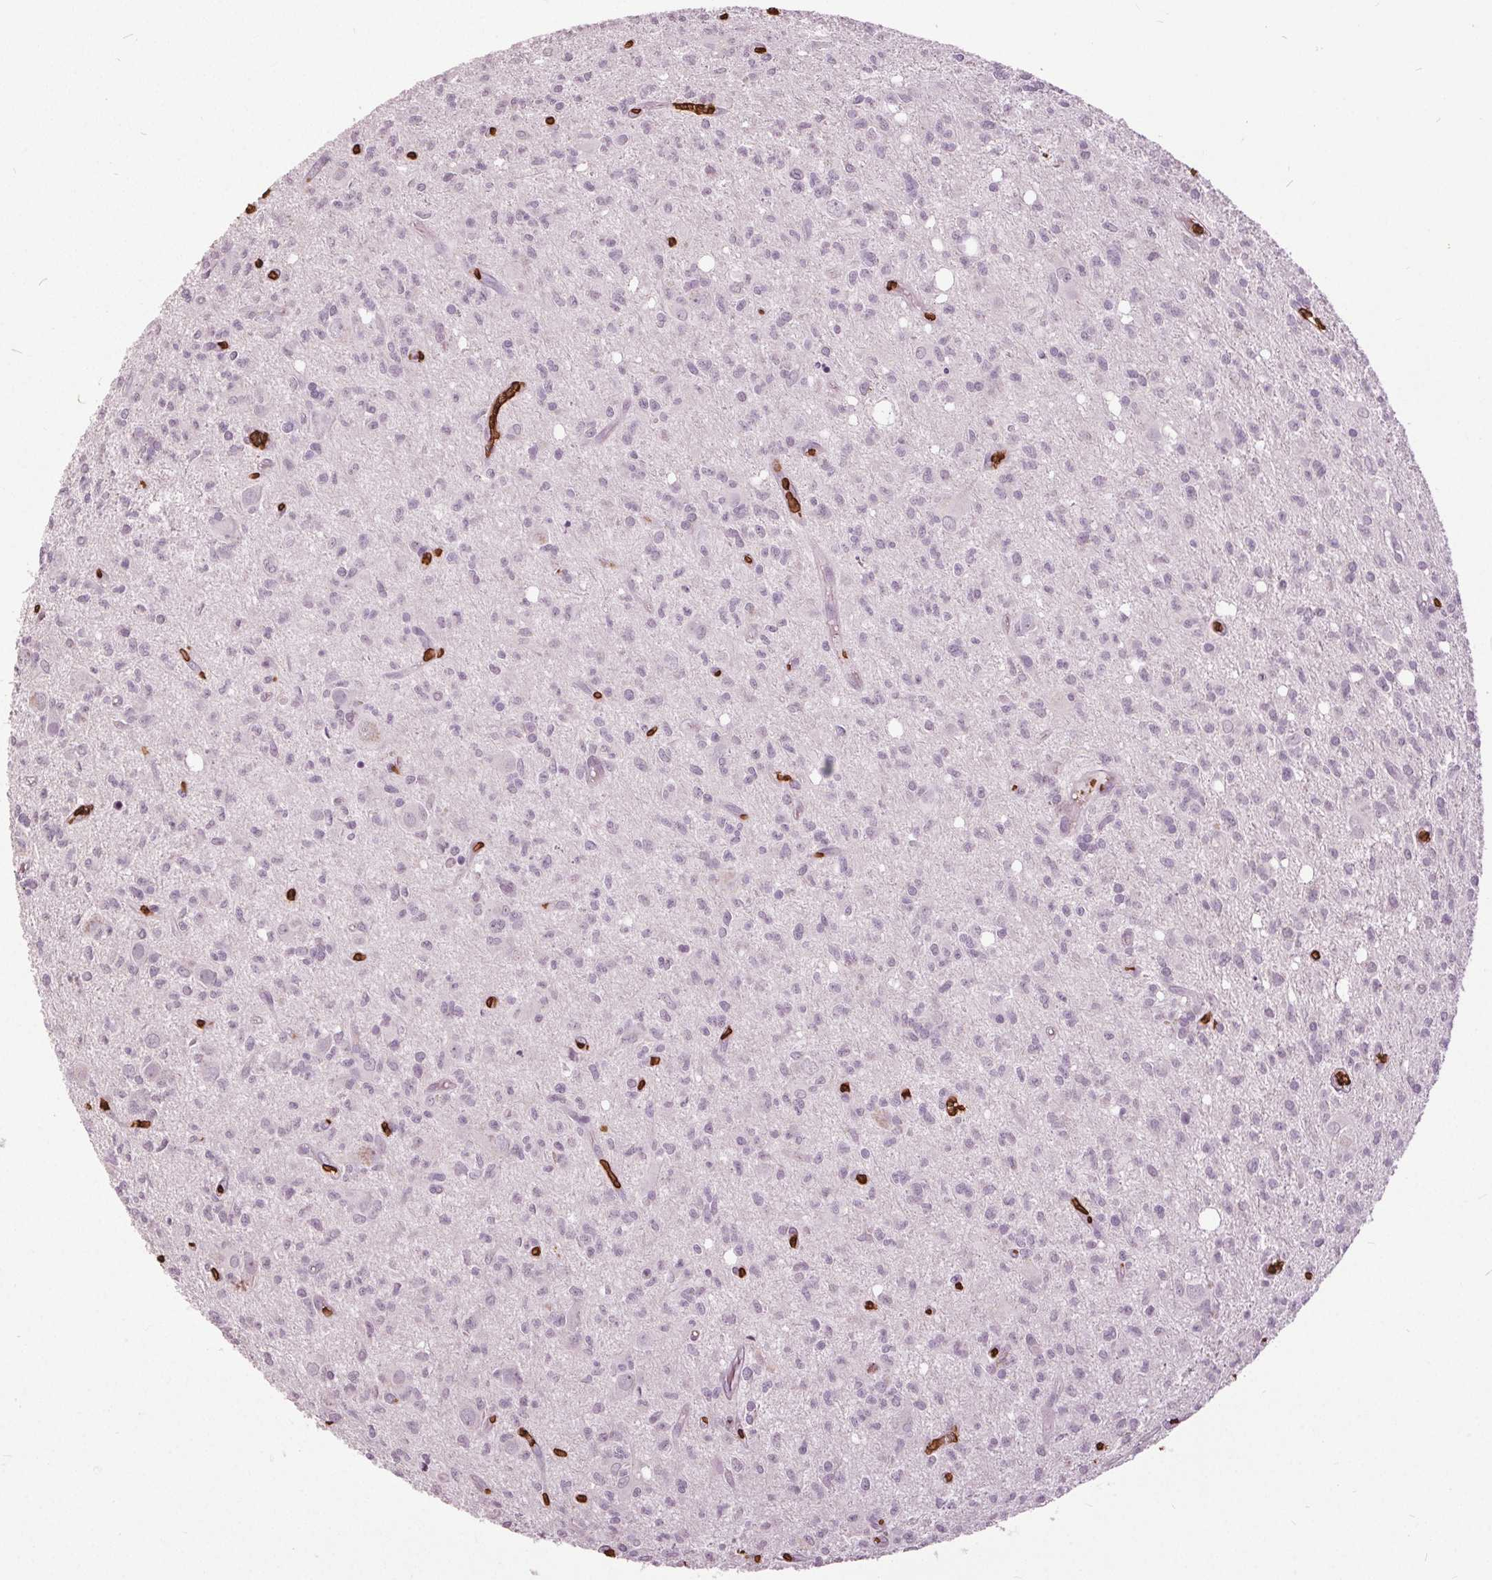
{"staining": {"intensity": "negative", "quantity": "none", "location": "none"}, "tissue": "glioma", "cell_type": "Tumor cells", "image_type": "cancer", "snomed": [{"axis": "morphology", "description": "Glioma, malignant, Low grade"}, {"axis": "topography", "description": "Brain"}], "caption": "Glioma was stained to show a protein in brown. There is no significant expression in tumor cells. (DAB (3,3'-diaminobenzidine) immunohistochemistry (IHC) with hematoxylin counter stain).", "gene": "SLC4A1", "patient": {"sex": "male", "age": 64}}